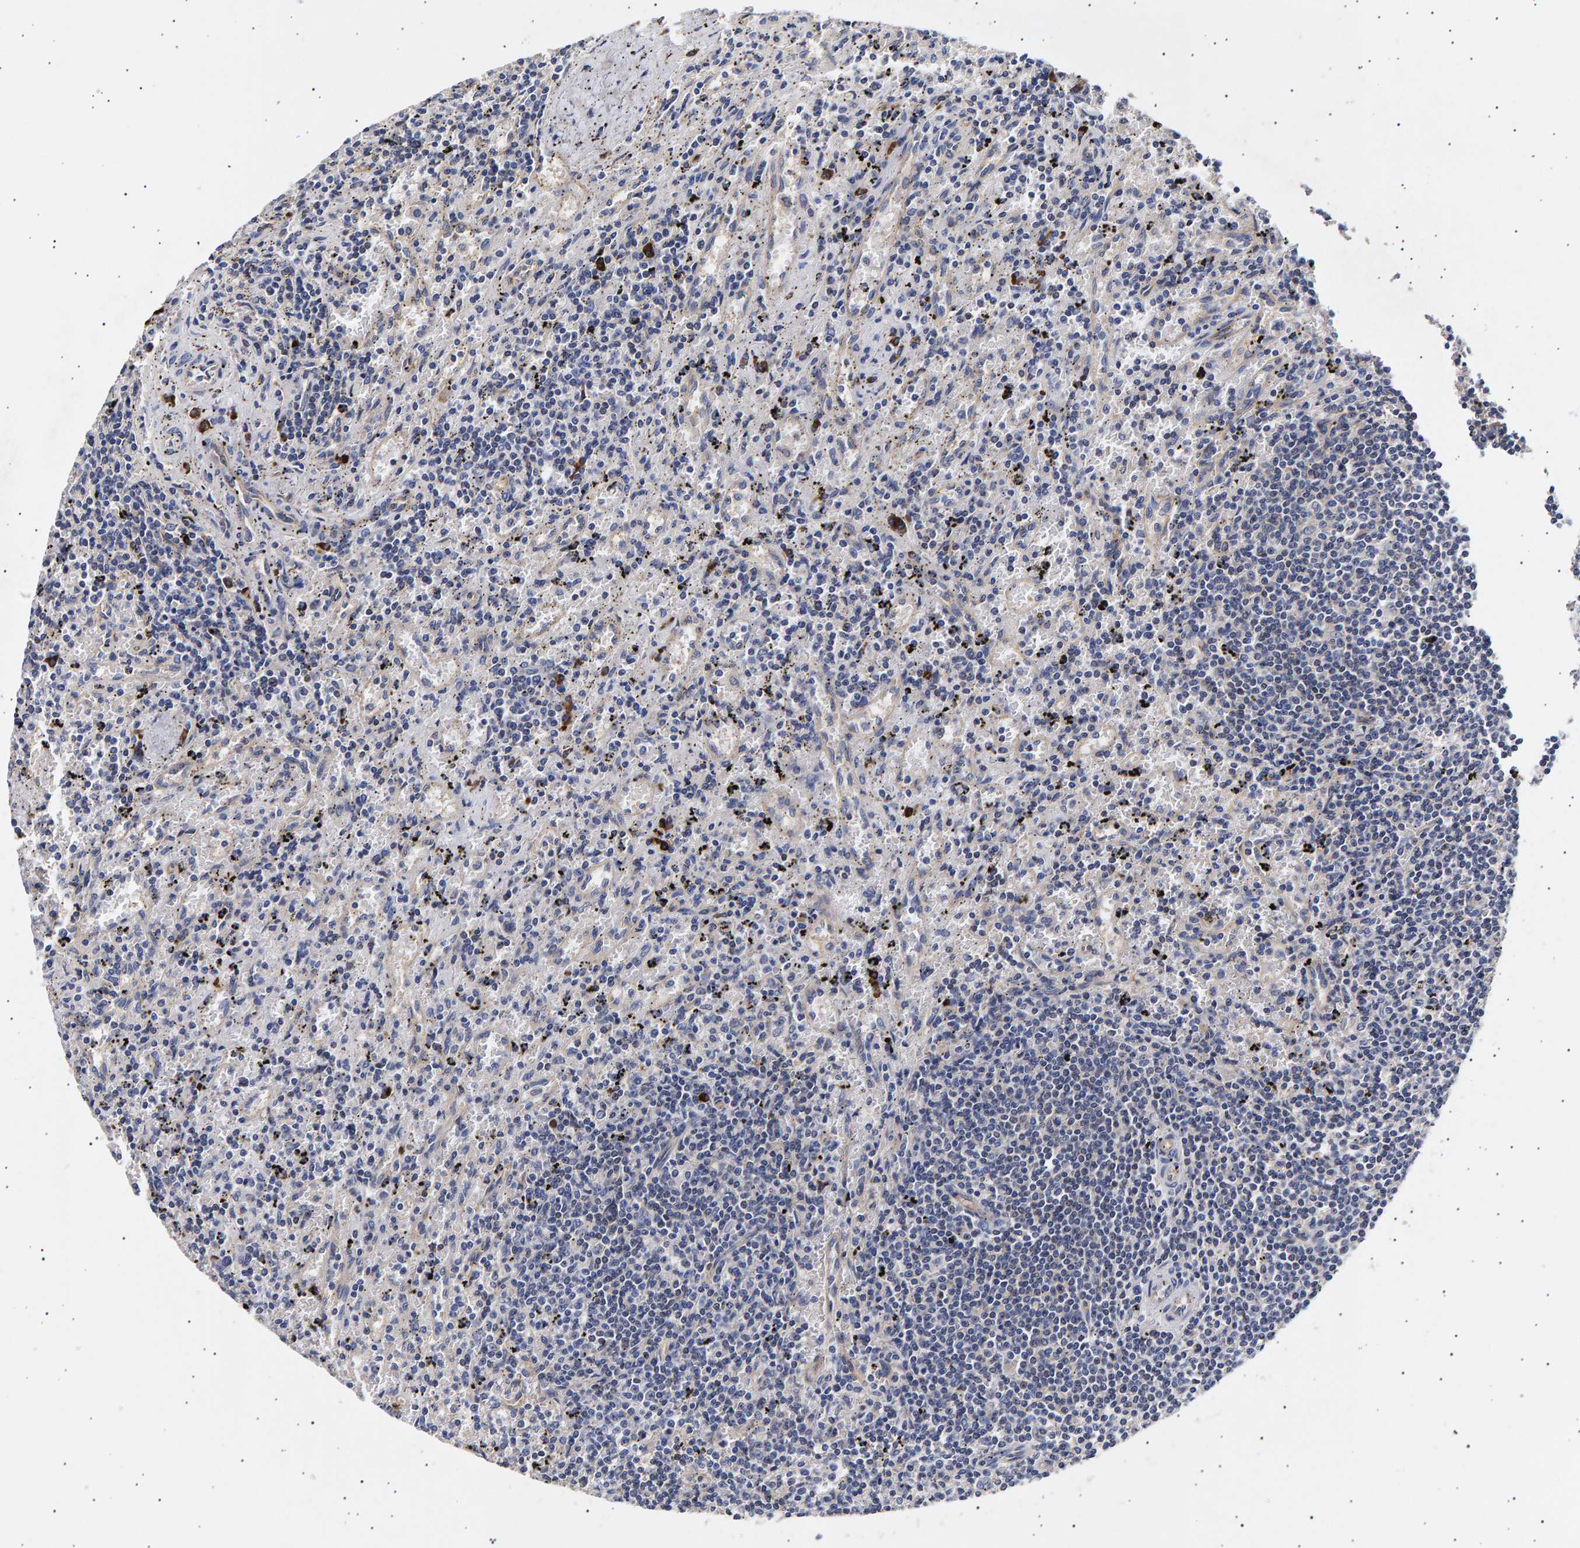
{"staining": {"intensity": "negative", "quantity": "none", "location": "none"}, "tissue": "lymphoma", "cell_type": "Tumor cells", "image_type": "cancer", "snomed": [{"axis": "morphology", "description": "Malignant lymphoma, non-Hodgkin's type, Low grade"}, {"axis": "topography", "description": "Spleen"}], "caption": "High magnification brightfield microscopy of low-grade malignant lymphoma, non-Hodgkin's type stained with DAB (3,3'-diaminobenzidine) (brown) and counterstained with hematoxylin (blue): tumor cells show no significant positivity.", "gene": "ANKRD40", "patient": {"sex": "male", "age": 76}}